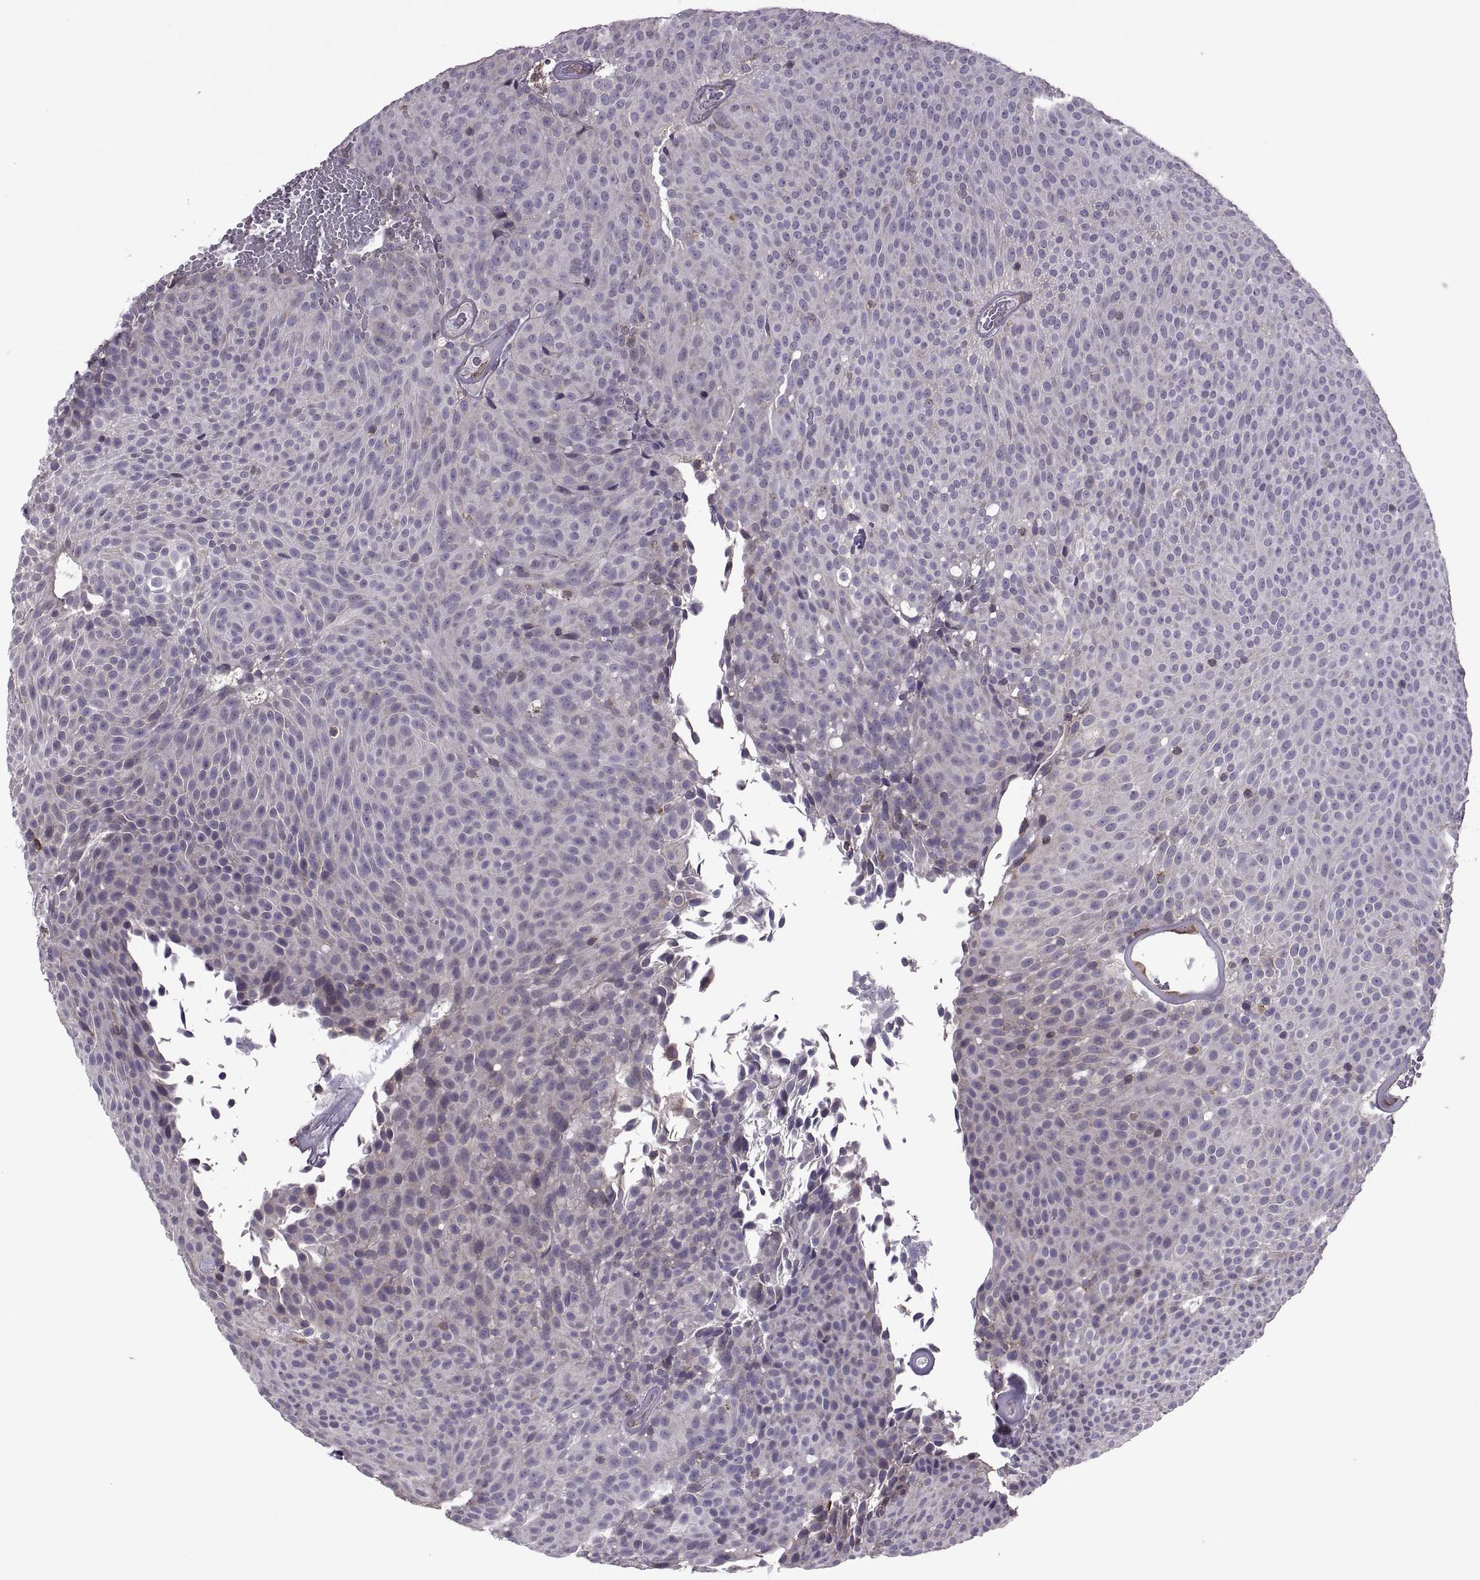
{"staining": {"intensity": "negative", "quantity": "none", "location": "none"}, "tissue": "urothelial cancer", "cell_type": "Tumor cells", "image_type": "cancer", "snomed": [{"axis": "morphology", "description": "Urothelial carcinoma, Low grade"}, {"axis": "topography", "description": "Urinary bladder"}], "caption": "Human urothelial carcinoma (low-grade) stained for a protein using immunohistochemistry displays no expression in tumor cells.", "gene": "PABPC1", "patient": {"sex": "male", "age": 77}}